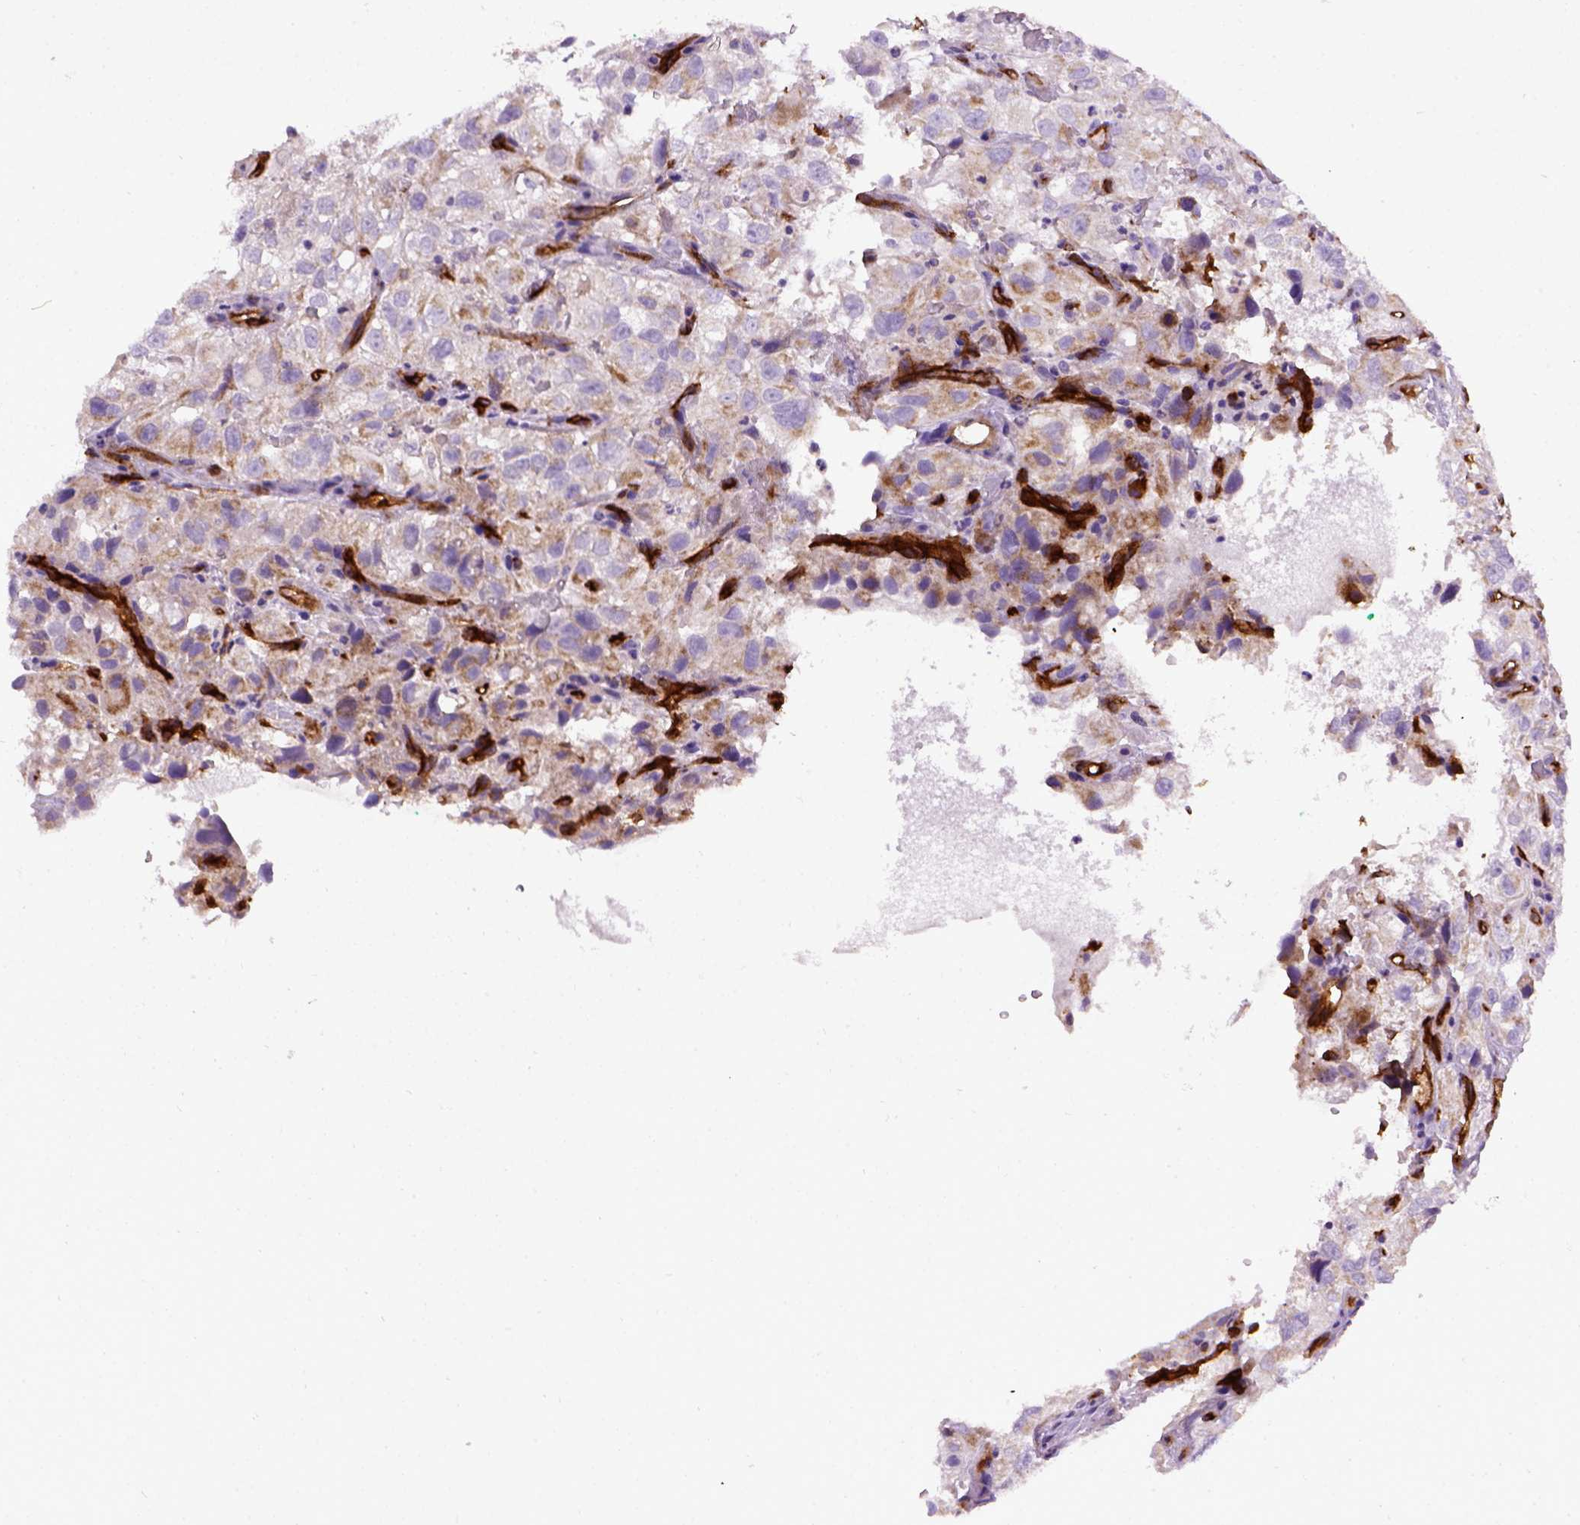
{"staining": {"intensity": "weak", "quantity": "25%-75%", "location": "cytoplasmic/membranous"}, "tissue": "renal cancer", "cell_type": "Tumor cells", "image_type": "cancer", "snomed": [{"axis": "morphology", "description": "Adenocarcinoma, NOS"}, {"axis": "topography", "description": "Kidney"}], "caption": "Human adenocarcinoma (renal) stained with a brown dye exhibits weak cytoplasmic/membranous positive staining in about 25%-75% of tumor cells.", "gene": "ENG", "patient": {"sex": "male", "age": 64}}